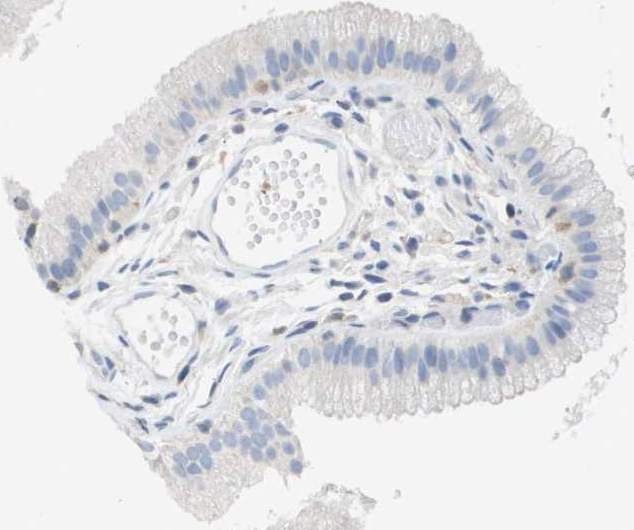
{"staining": {"intensity": "negative", "quantity": "none", "location": "none"}, "tissue": "gallbladder", "cell_type": "Glandular cells", "image_type": "normal", "snomed": [{"axis": "morphology", "description": "Normal tissue, NOS"}, {"axis": "topography", "description": "Gallbladder"}], "caption": "A high-resolution image shows immunohistochemistry (IHC) staining of benign gallbladder, which displays no significant positivity in glandular cells.", "gene": "DOCK5", "patient": {"sex": "female", "age": 26}}